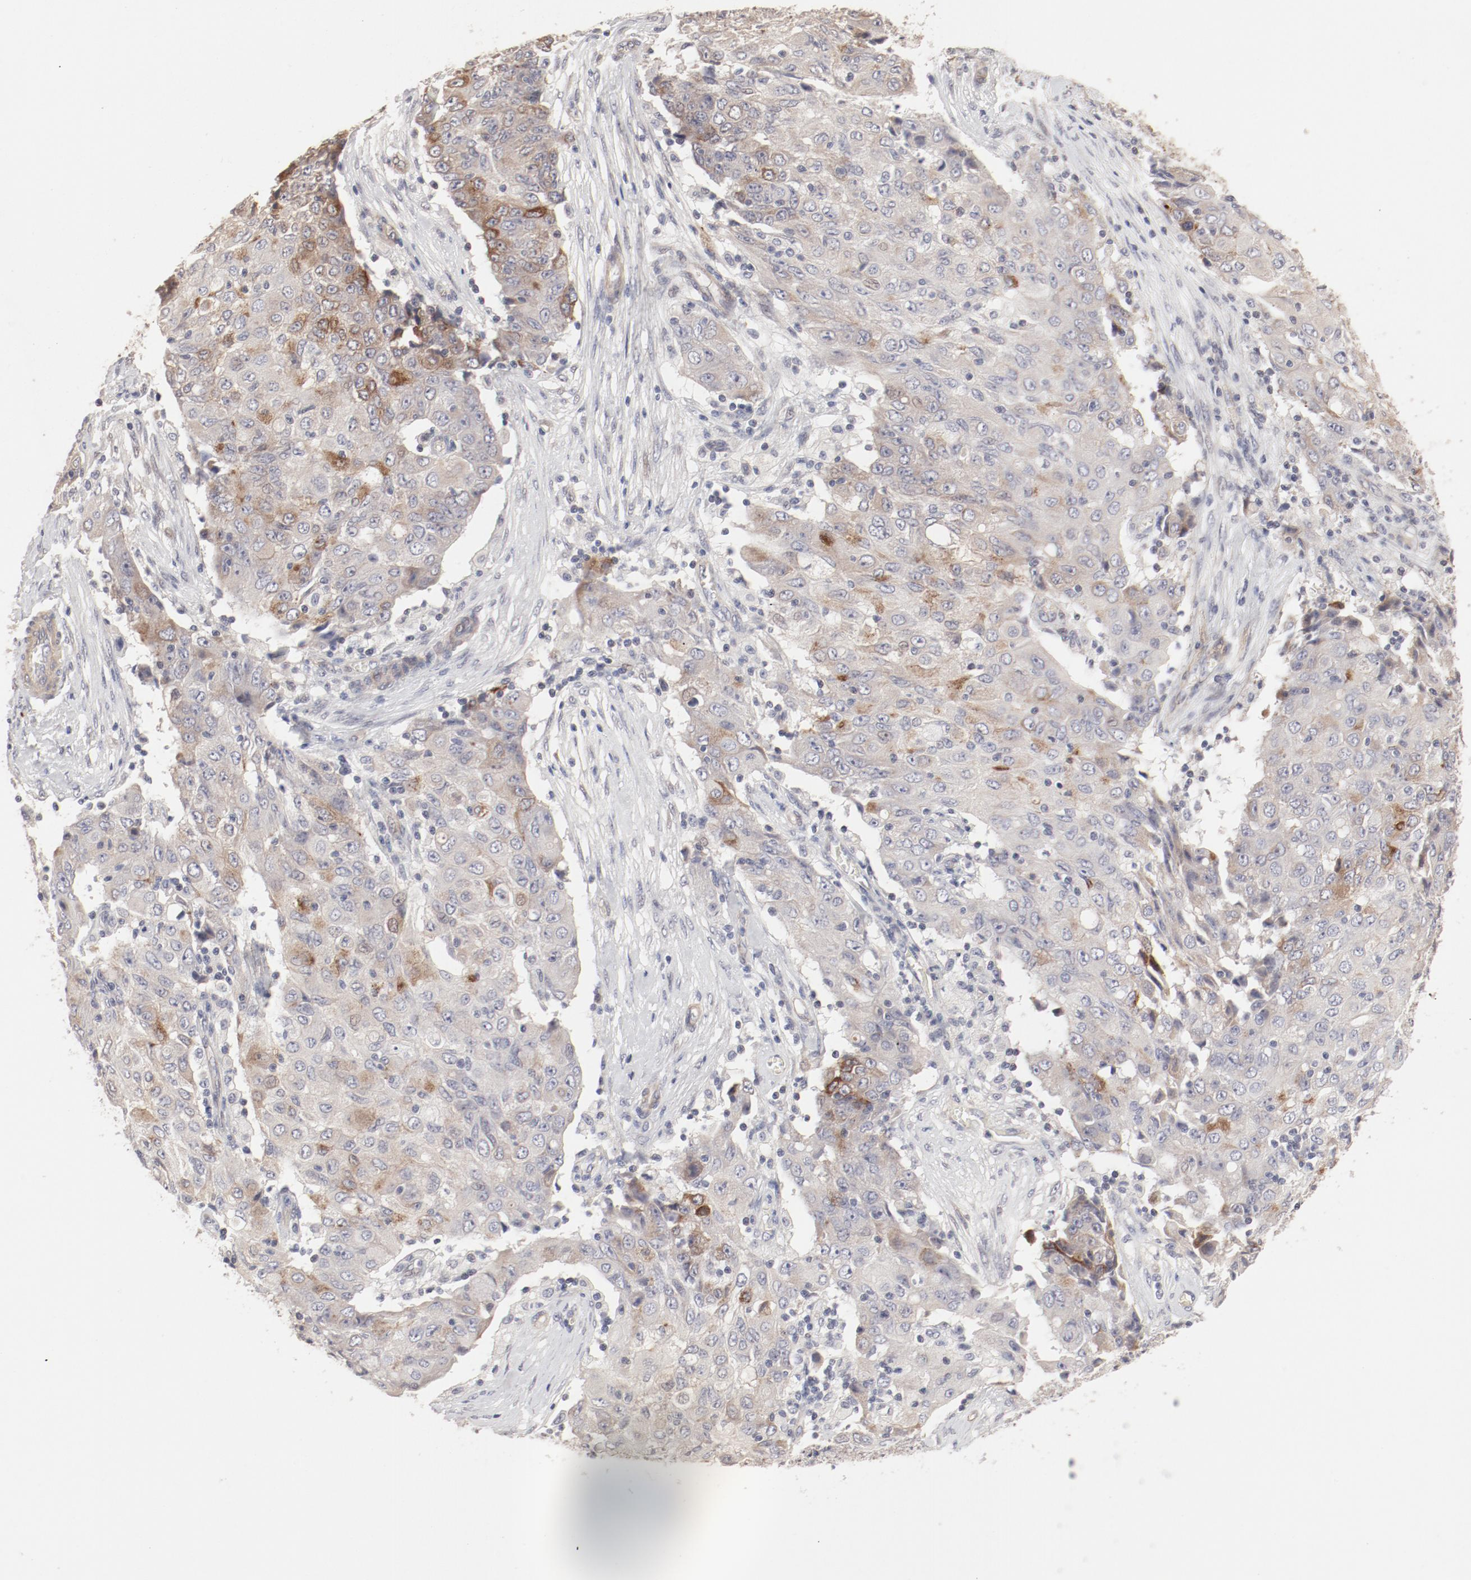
{"staining": {"intensity": "negative", "quantity": "none", "location": "none"}, "tissue": "ovarian cancer", "cell_type": "Tumor cells", "image_type": "cancer", "snomed": [{"axis": "morphology", "description": "Carcinoma, endometroid"}, {"axis": "topography", "description": "Ovary"}], "caption": "This is an immunohistochemistry (IHC) micrograph of human endometroid carcinoma (ovarian). There is no staining in tumor cells.", "gene": "MAGED4", "patient": {"sex": "female", "age": 42}}